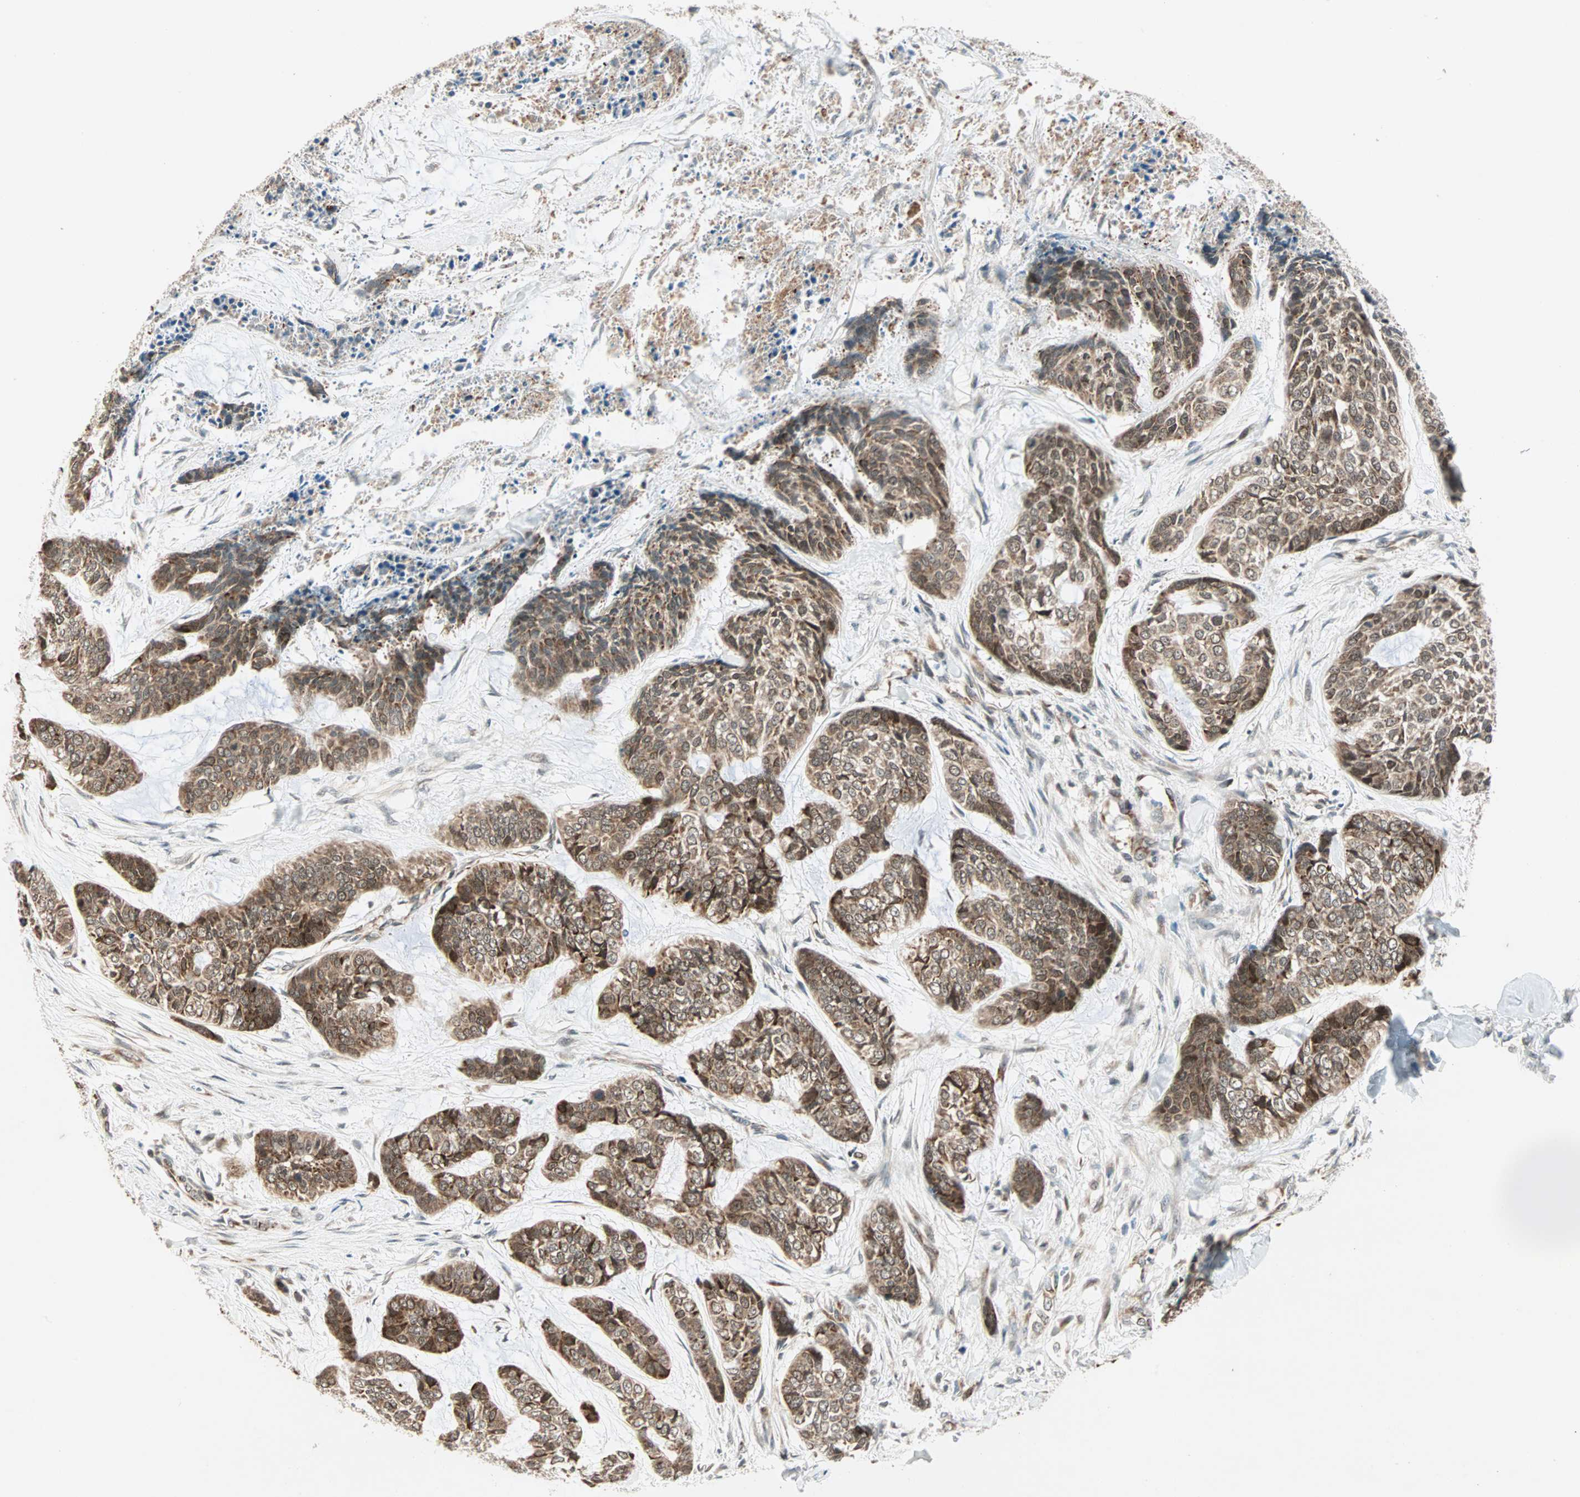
{"staining": {"intensity": "strong", "quantity": ">75%", "location": "cytoplasmic/membranous,nuclear"}, "tissue": "skin cancer", "cell_type": "Tumor cells", "image_type": "cancer", "snomed": [{"axis": "morphology", "description": "Basal cell carcinoma"}, {"axis": "topography", "description": "Skin"}], "caption": "The micrograph exhibits a brown stain indicating the presence of a protein in the cytoplasmic/membranous and nuclear of tumor cells in skin cancer (basal cell carcinoma).", "gene": "ZNF37A", "patient": {"sex": "female", "age": 64}}